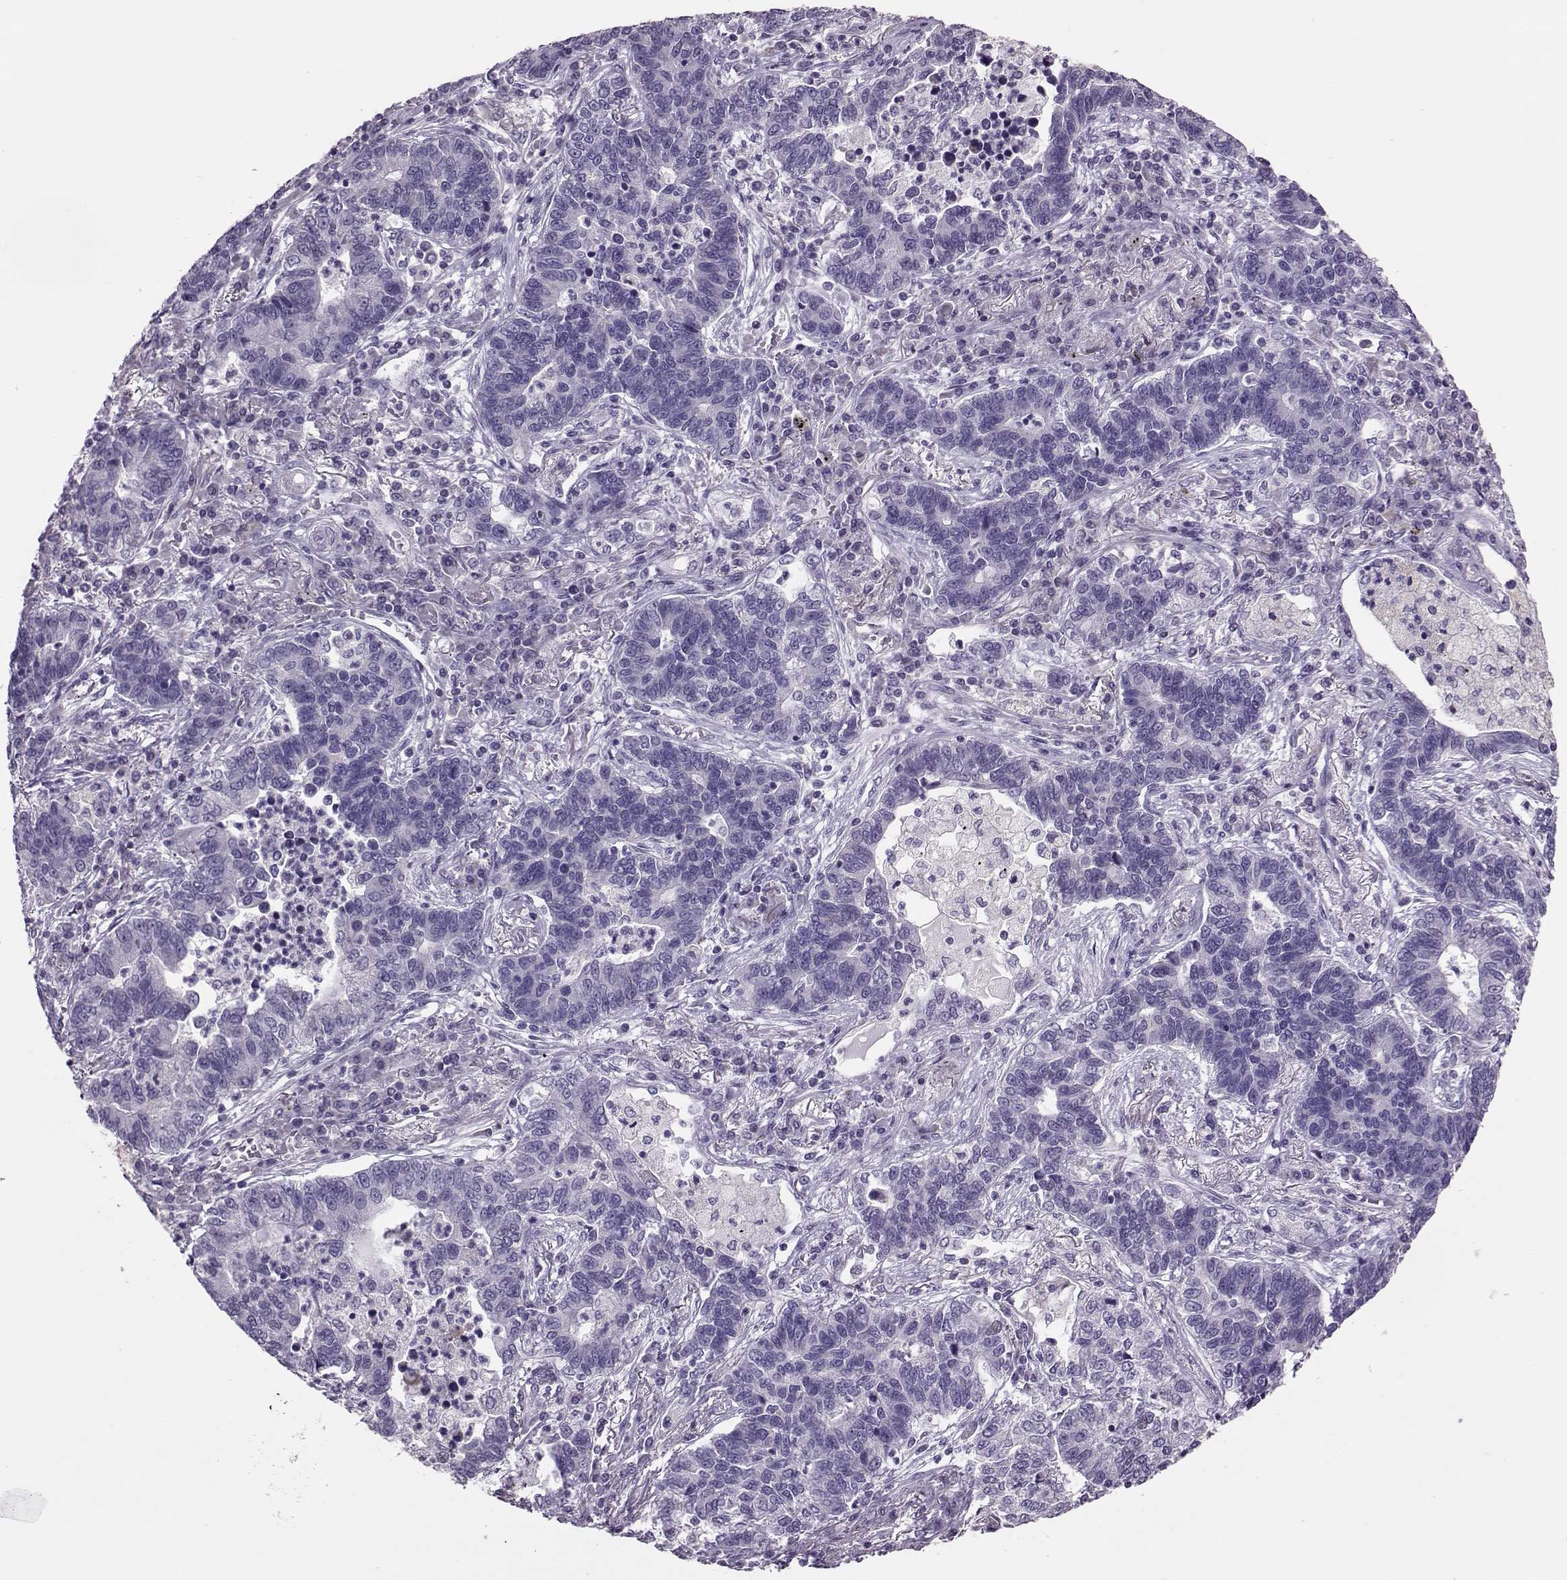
{"staining": {"intensity": "negative", "quantity": "none", "location": "none"}, "tissue": "lung cancer", "cell_type": "Tumor cells", "image_type": "cancer", "snomed": [{"axis": "morphology", "description": "Adenocarcinoma, NOS"}, {"axis": "topography", "description": "Lung"}], "caption": "A high-resolution image shows immunohistochemistry (IHC) staining of adenocarcinoma (lung), which displays no significant positivity in tumor cells.", "gene": "DNAAF1", "patient": {"sex": "female", "age": 57}}